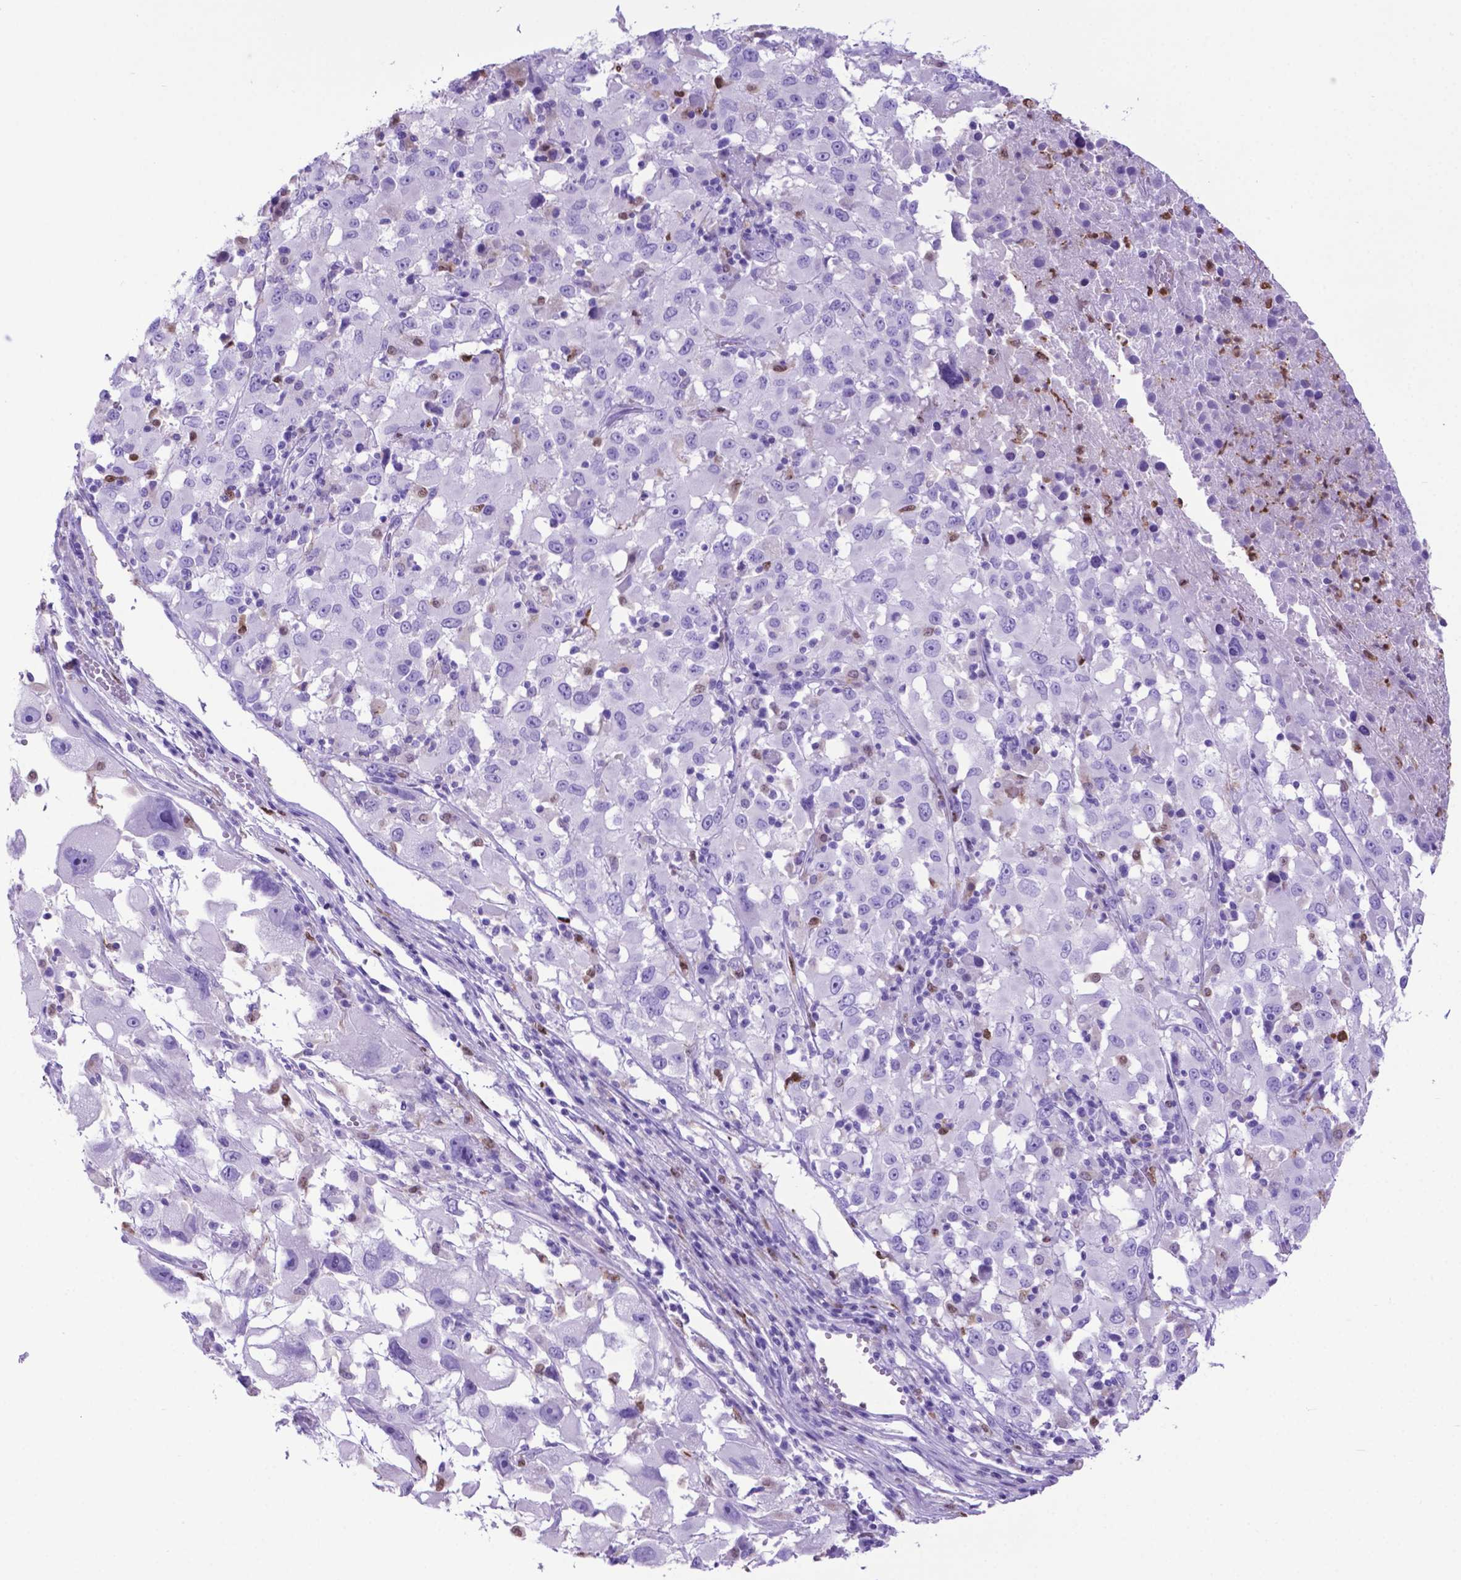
{"staining": {"intensity": "negative", "quantity": "none", "location": "none"}, "tissue": "melanoma", "cell_type": "Tumor cells", "image_type": "cancer", "snomed": [{"axis": "morphology", "description": "Malignant melanoma, Metastatic site"}, {"axis": "topography", "description": "Soft tissue"}], "caption": "IHC photomicrograph of malignant melanoma (metastatic site) stained for a protein (brown), which exhibits no positivity in tumor cells.", "gene": "LZTR1", "patient": {"sex": "male", "age": 50}}